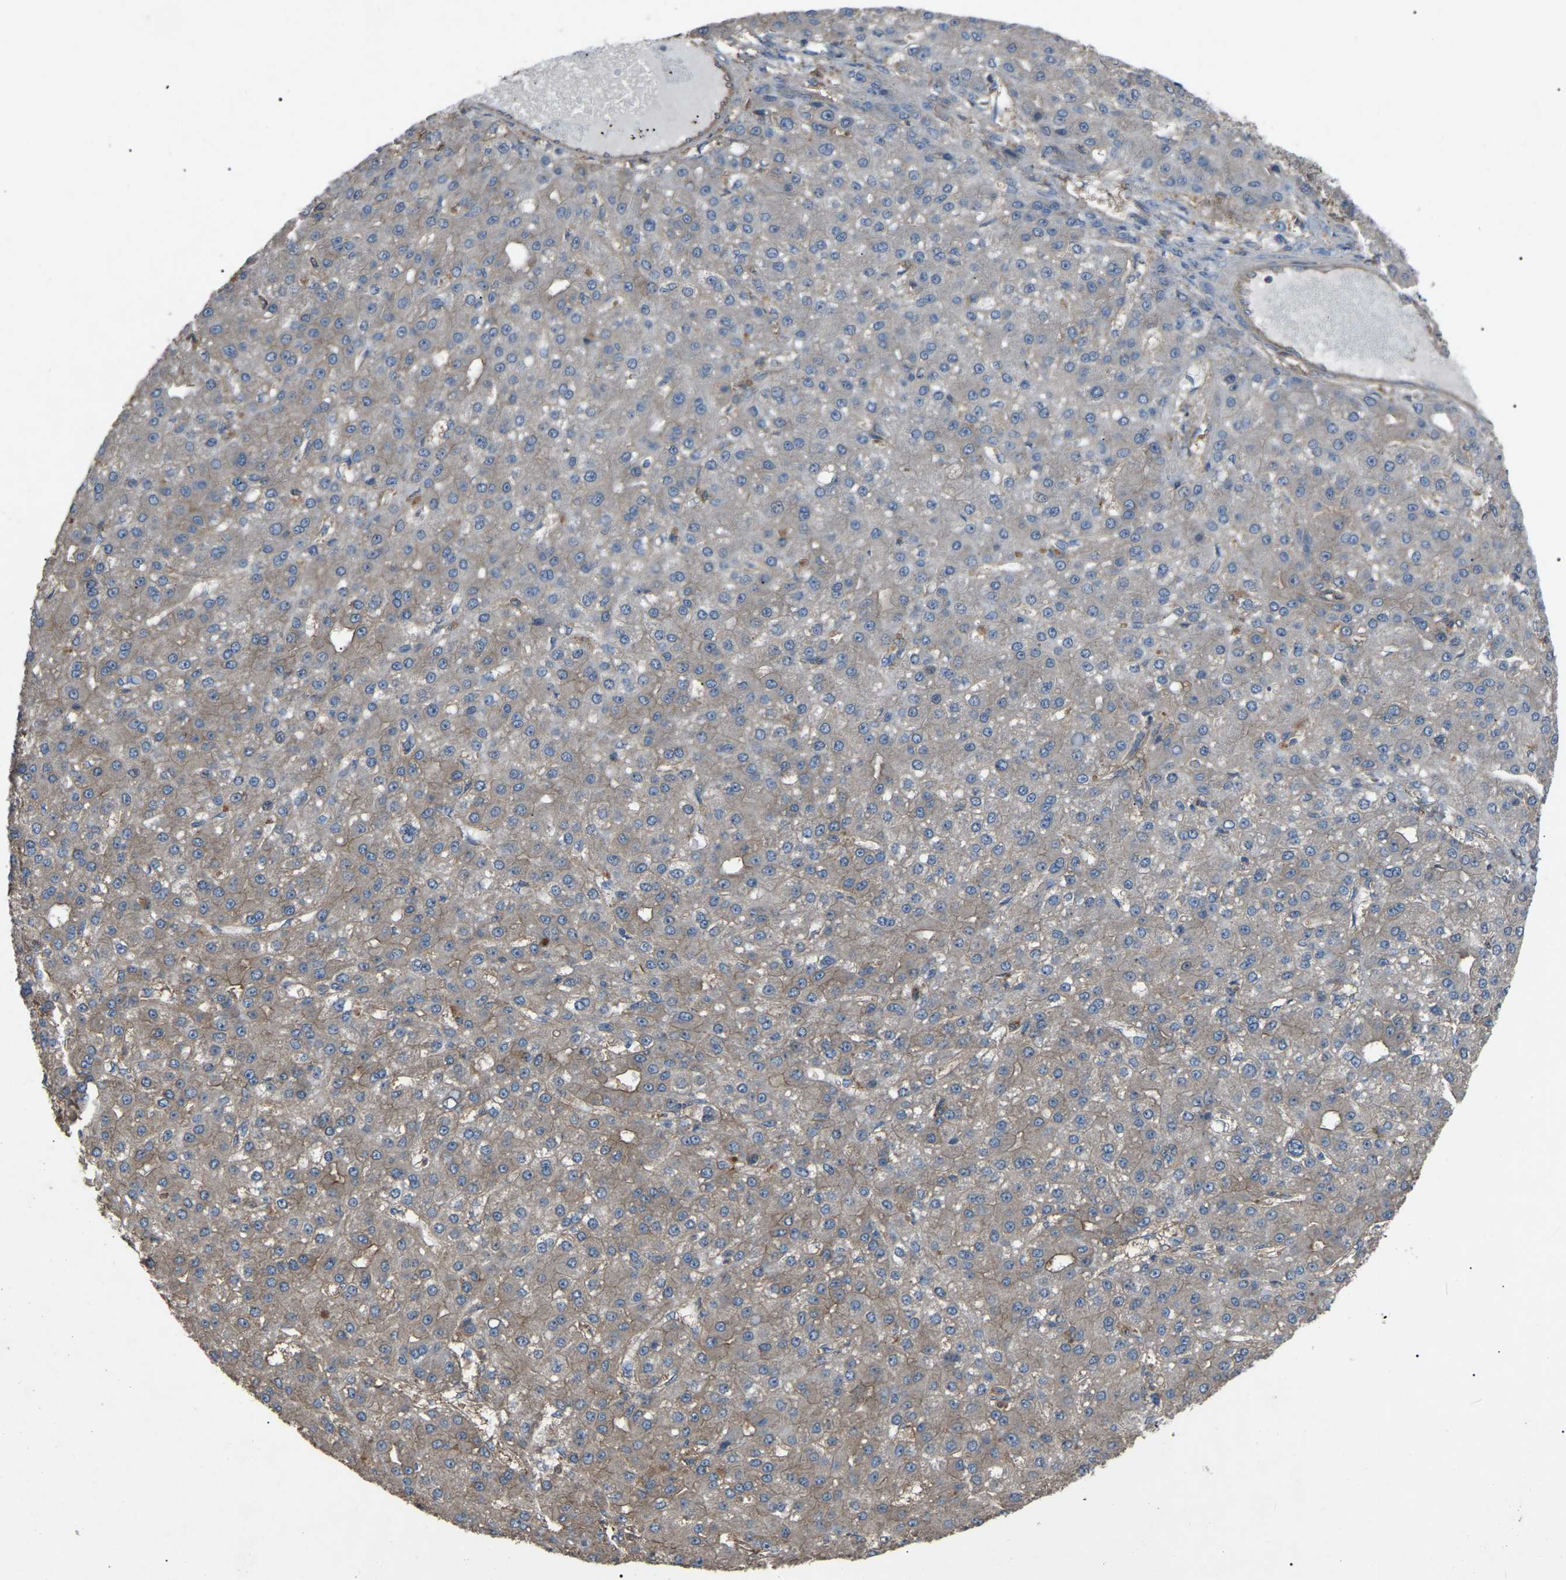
{"staining": {"intensity": "moderate", "quantity": "25%-75%", "location": "cytoplasmic/membranous"}, "tissue": "liver cancer", "cell_type": "Tumor cells", "image_type": "cancer", "snomed": [{"axis": "morphology", "description": "Carcinoma, Hepatocellular, NOS"}, {"axis": "topography", "description": "Liver"}], "caption": "There is medium levels of moderate cytoplasmic/membranous positivity in tumor cells of hepatocellular carcinoma (liver), as demonstrated by immunohistochemical staining (brown color).", "gene": "AIMP1", "patient": {"sex": "male", "age": 67}}